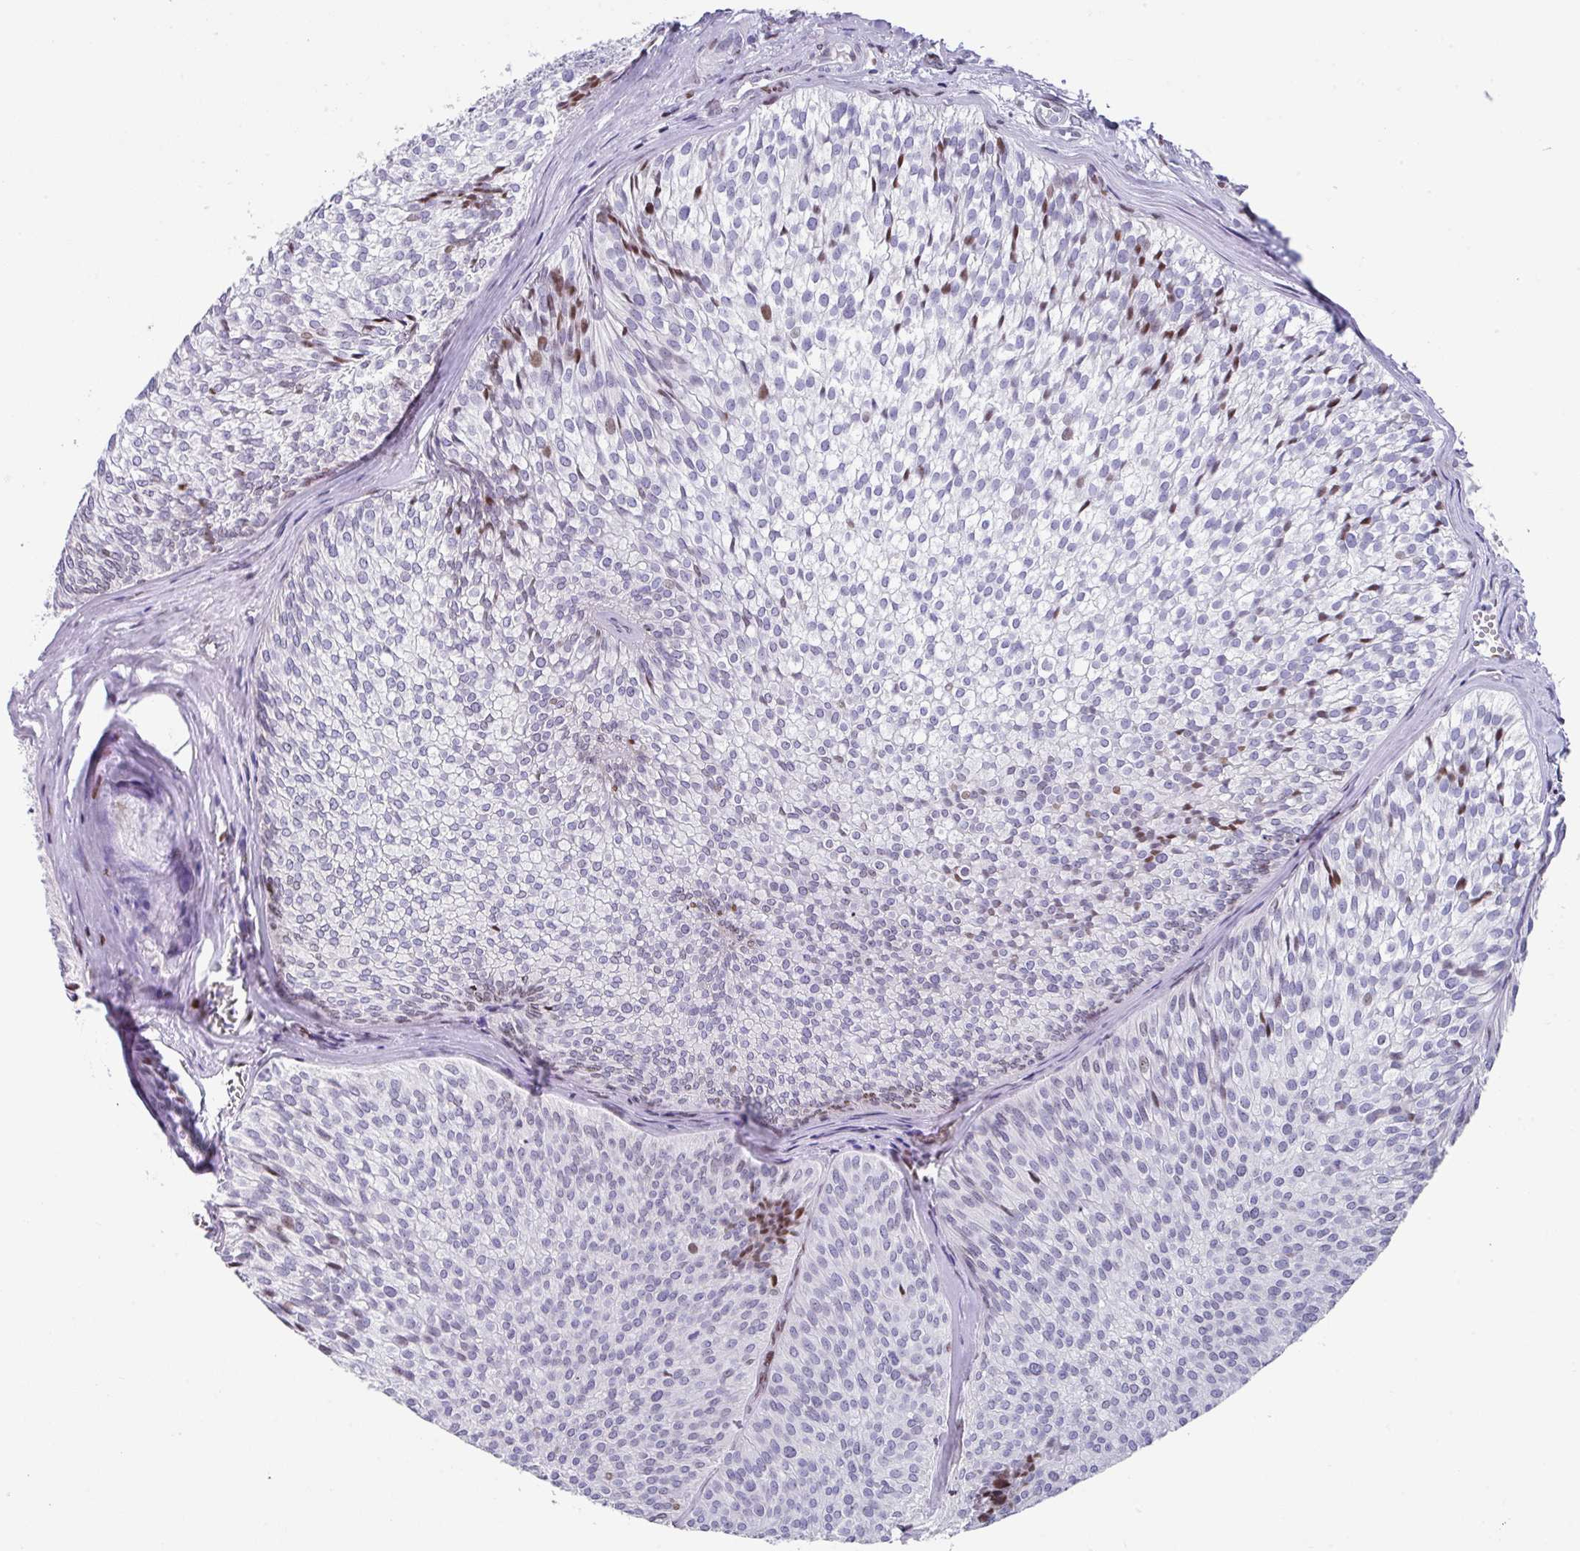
{"staining": {"intensity": "moderate", "quantity": "<25%", "location": "nuclear"}, "tissue": "urothelial cancer", "cell_type": "Tumor cells", "image_type": "cancer", "snomed": [{"axis": "morphology", "description": "Urothelial carcinoma, Low grade"}, {"axis": "topography", "description": "Urinary bladder"}], "caption": "A brown stain shows moderate nuclear positivity of a protein in urothelial cancer tumor cells.", "gene": "TCF3", "patient": {"sex": "male", "age": 91}}